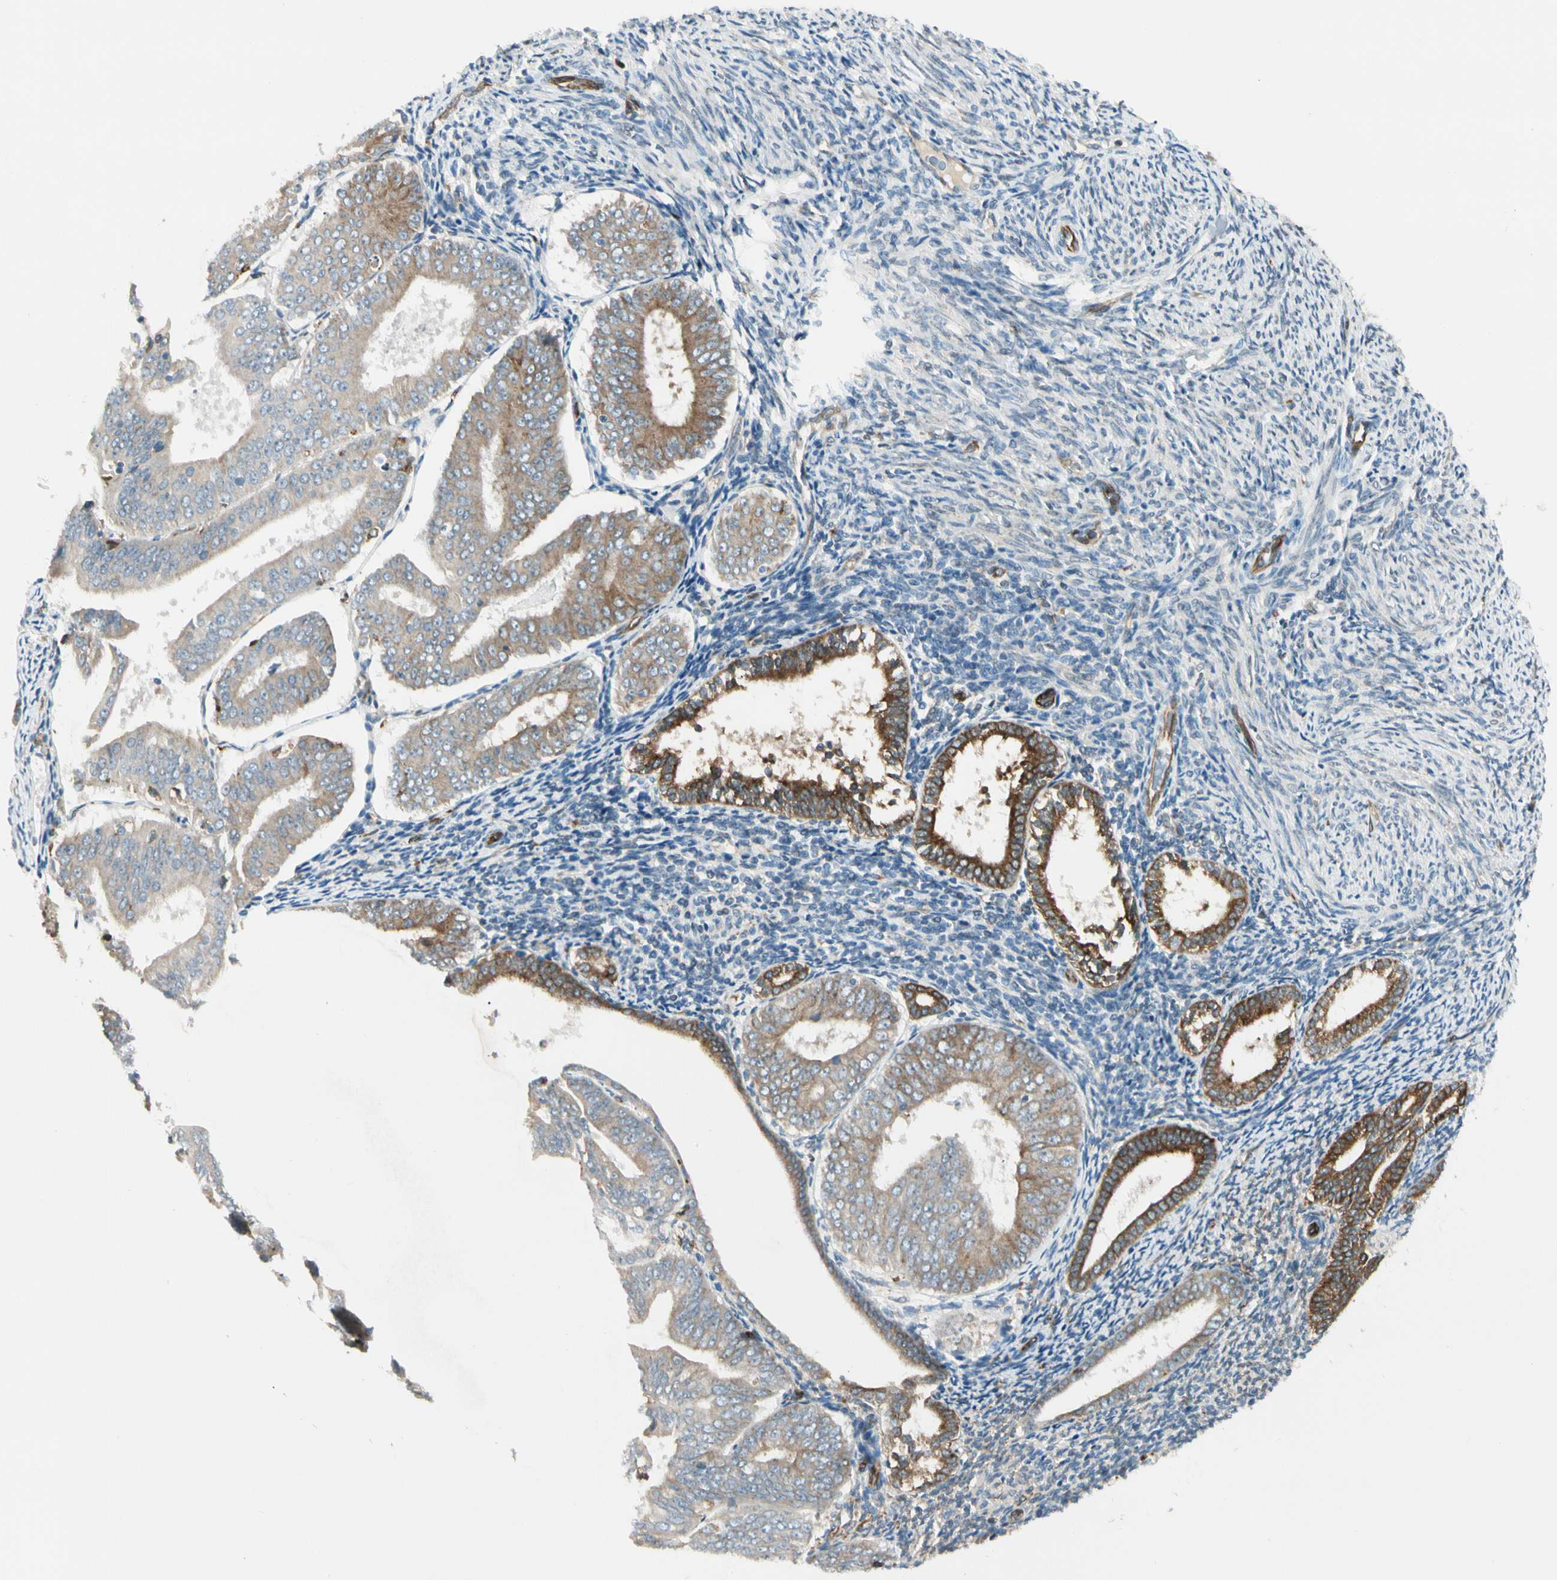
{"staining": {"intensity": "strong", "quantity": "25%-75%", "location": "cytoplasmic/membranous"}, "tissue": "endometrial cancer", "cell_type": "Tumor cells", "image_type": "cancer", "snomed": [{"axis": "morphology", "description": "Adenocarcinoma, NOS"}, {"axis": "topography", "description": "Endometrium"}], "caption": "Immunohistochemistry (IHC) (DAB (3,3'-diaminobenzidine)) staining of endometrial cancer shows strong cytoplasmic/membranous protein positivity in approximately 25%-75% of tumor cells.", "gene": "LPCAT2", "patient": {"sex": "female", "age": 63}}